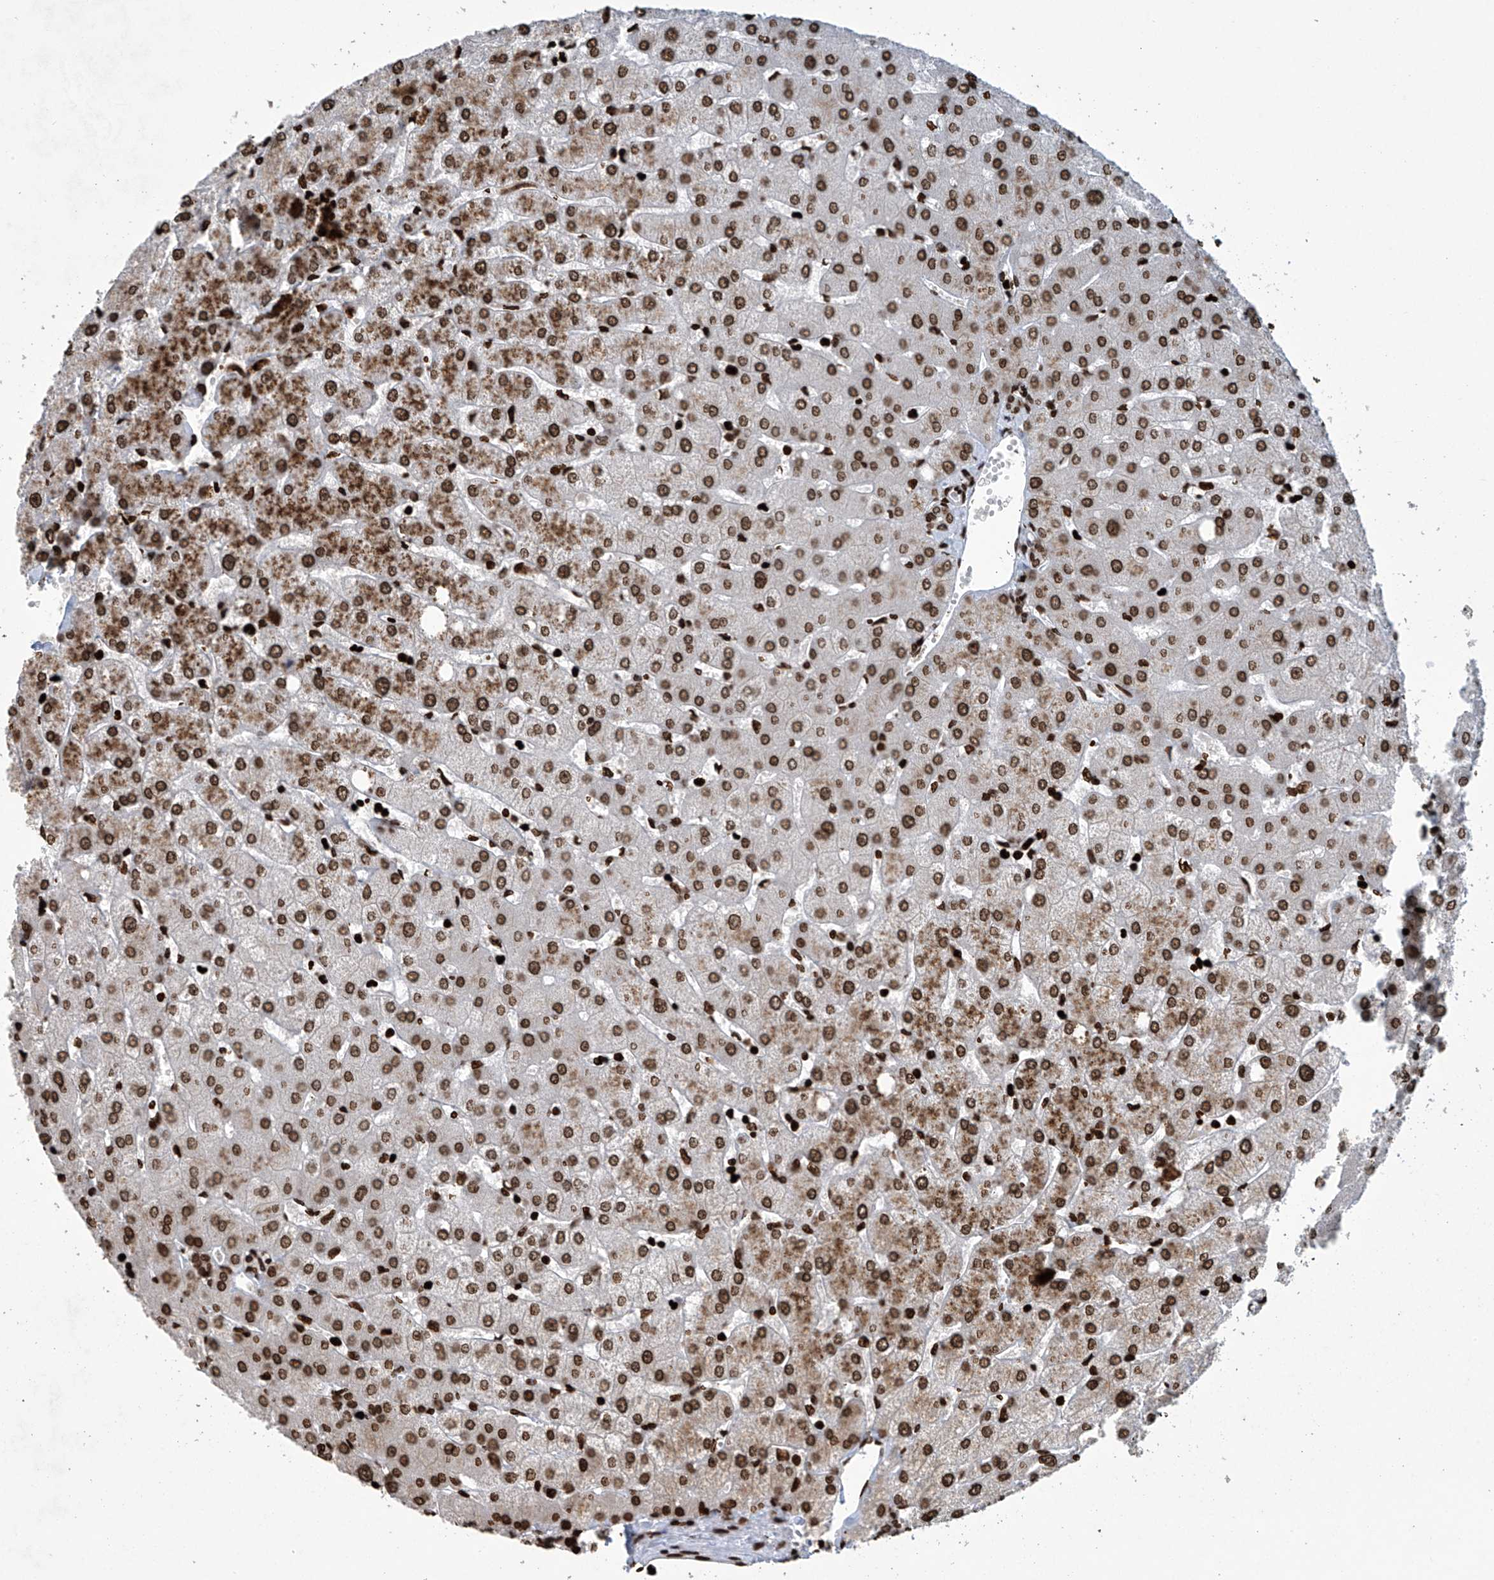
{"staining": {"intensity": "moderate", "quantity": ">75%", "location": "nuclear"}, "tissue": "liver", "cell_type": "Cholangiocytes", "image_type": "normal", "snomed": [{"axis": "morphology", "description": "Normal tissue, NOS"}, {"axis": "topography", "description": "Liver"}], "caption": "Liver stained with IHC demonstrates moderate nuclear staining in approximately >75% of cholangiocytes.", "gene": "H4C16", "patient": {"sex": "female", "age": 54}}